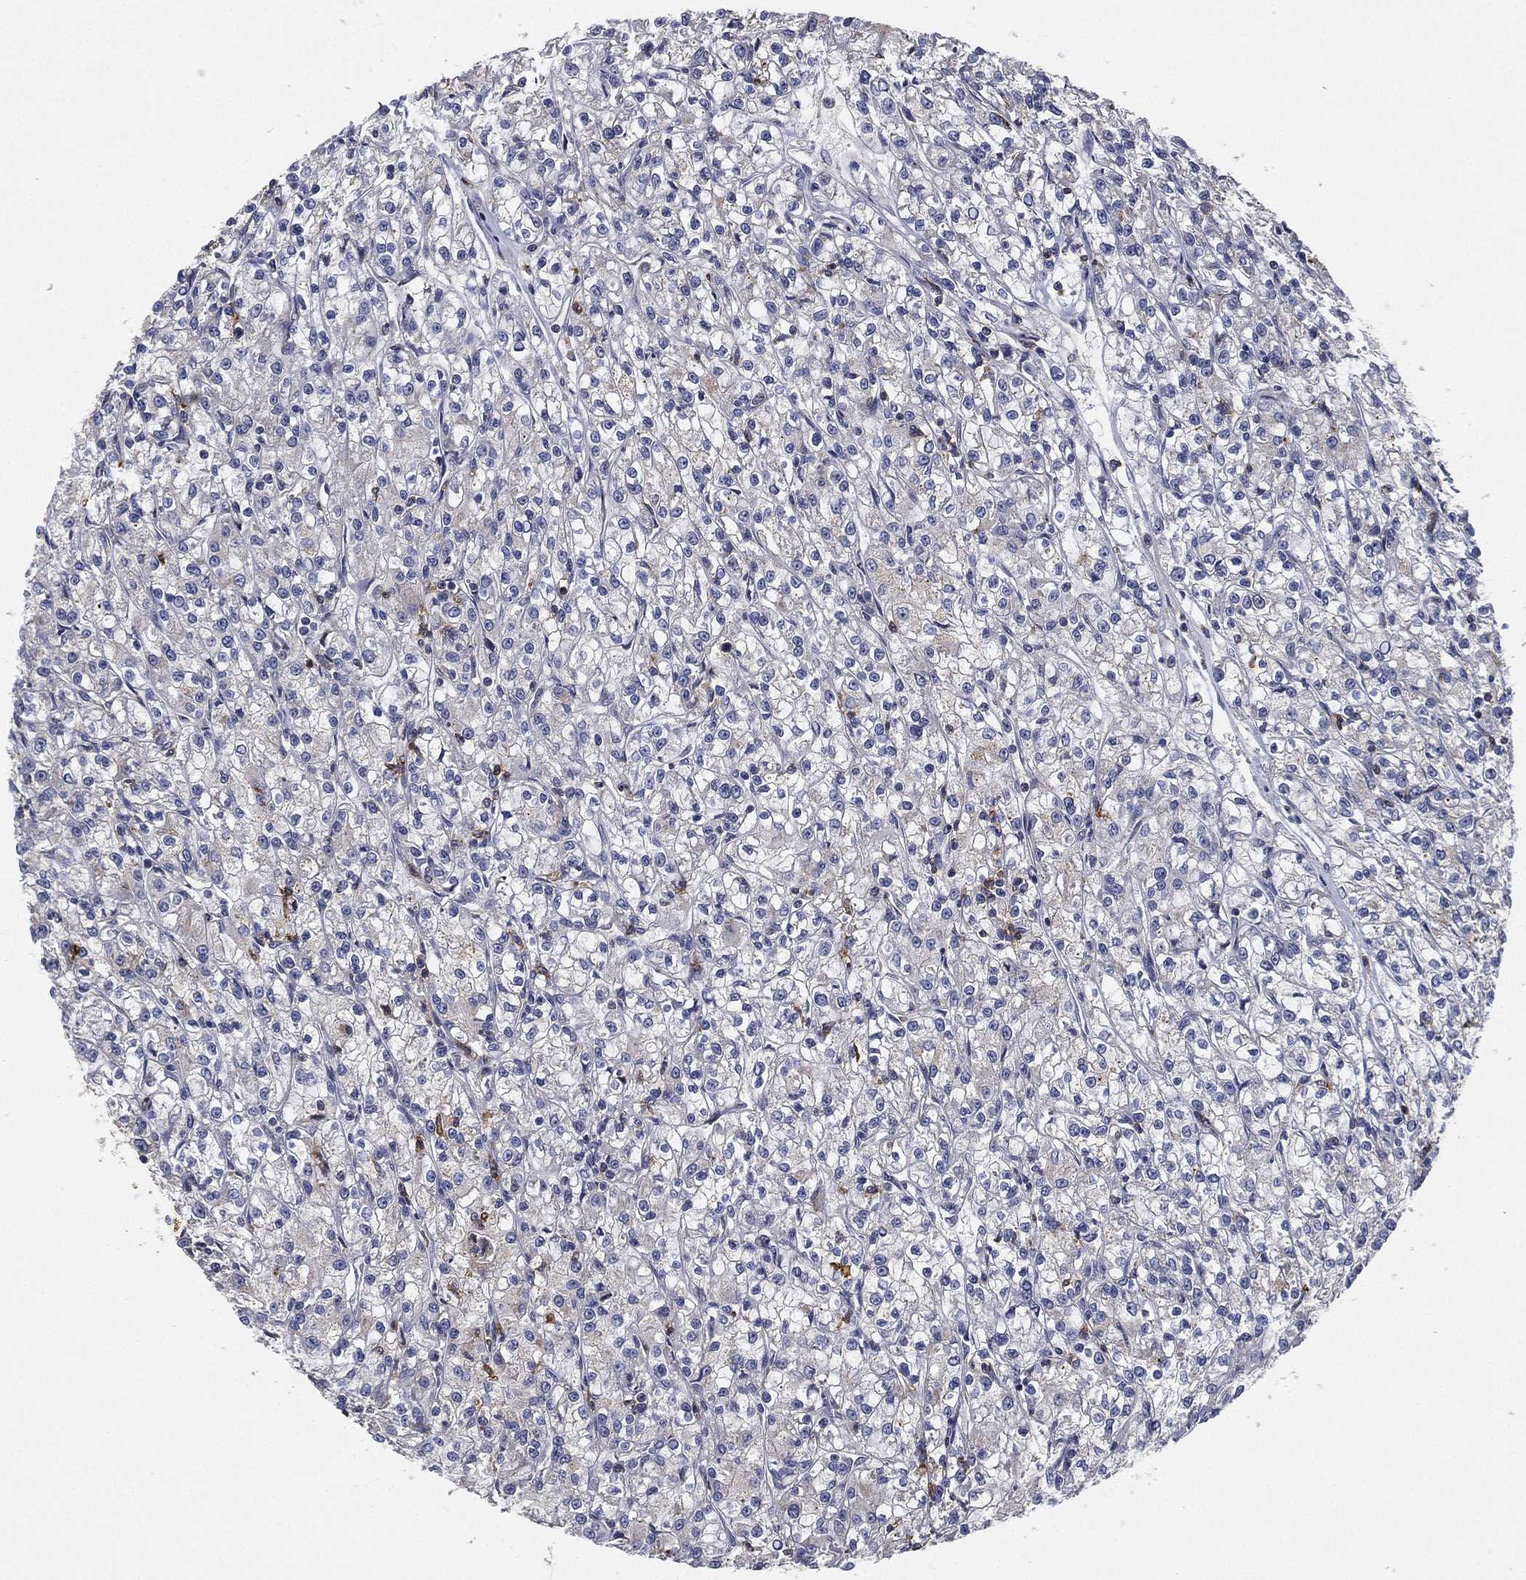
{"staining": {"intensity": "negative", "quantity": "none", "location": "none"}, "tissue": "renal cancer", "cell_type": "Tumor cells", "image_type": "cancer", "snomed": [{"axis": "morphology", "description": "Adenocarcinoma, NOS"}, {"axis": "topography", "description": "Kidney"}], "caption": "IHC photomicrograph of renal cancer stained for a protein (brown), which shows no staining in tumor cells. (IHC, brightfield microscopy, high magnification).", "gene": "CFAP251", "patient": {"sex": "female", "age": 59}}